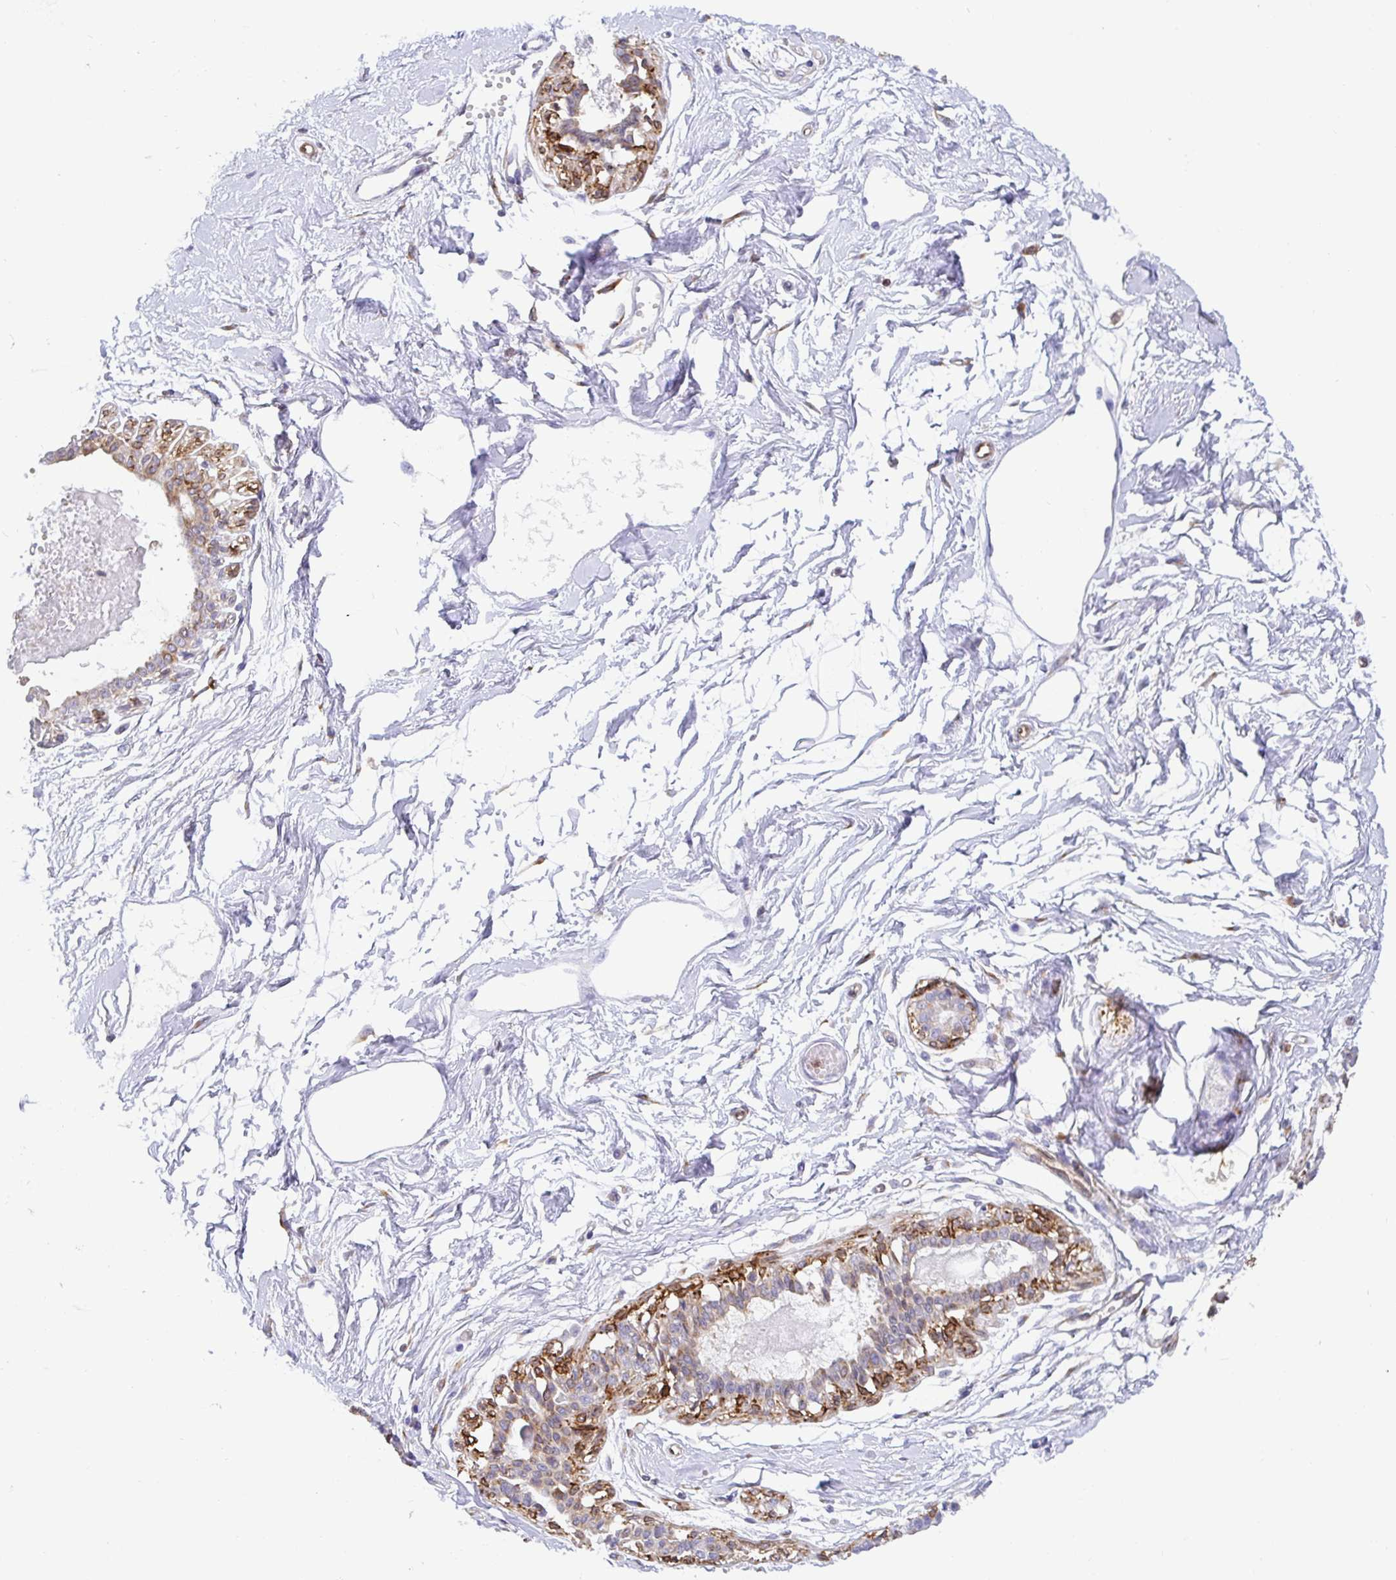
{"staining": {"intensity": "negative", "quantity": "none", "location": "none"}, "tissue": "breast", "cell_type": "Adipocytes", "image_type": "normal", "snomed": [{"axis": "morphology", "description": "Normal tissue, NOS"}, {"axis": "topography", "description": "Breast"}], "caption": "An immunohistochemistry (IHC) histopathology image of benign breast is shown. There is no staining in adipocytes of breast. The staining was performed using DAB to visualize the protein expression in brown, while the nuclei were stained in blue with hematoxylin (Magnification: 20x).", "gene": "TP53I11", "patient": {"sex": "female", "age": 45}}